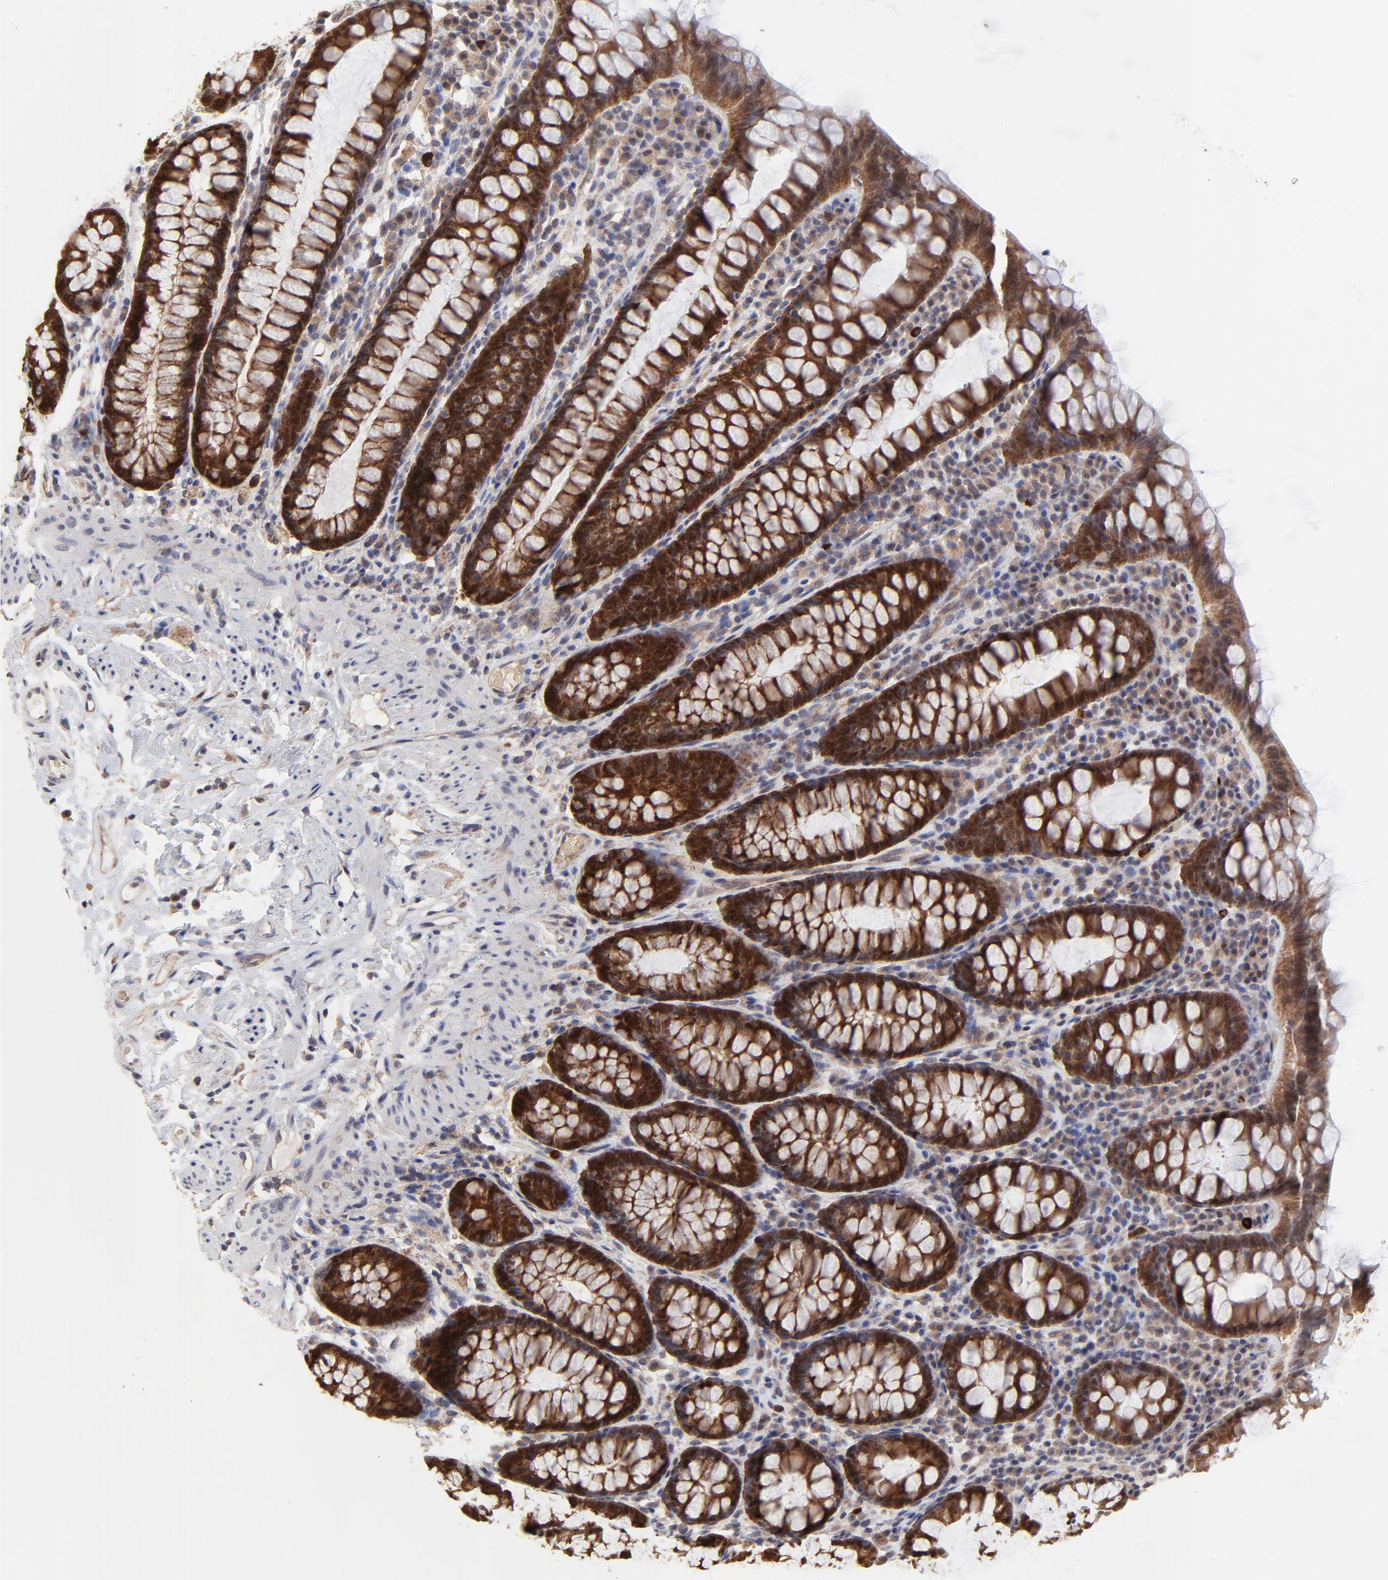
{"staining": {"intensity": "strong", "quantity": ">75%", "location": "cytoplasmic/membranous"}, "tissue": "rectum", "cell_type": "Glandular cells", "image_type": "normal", "snomed": [{"axis": "morphology", "description": "Normal tissue, NOS"}, {"axis": "topography", "description": "Rectum"}], "caption": "This is a photomicrograph of IHC staining of benign rectum, which shows strong staining in the cytoplasmic/membranous of glandular cells.", "gene": "FRMD8", "patient": {"sex": "male", "age": 92}}